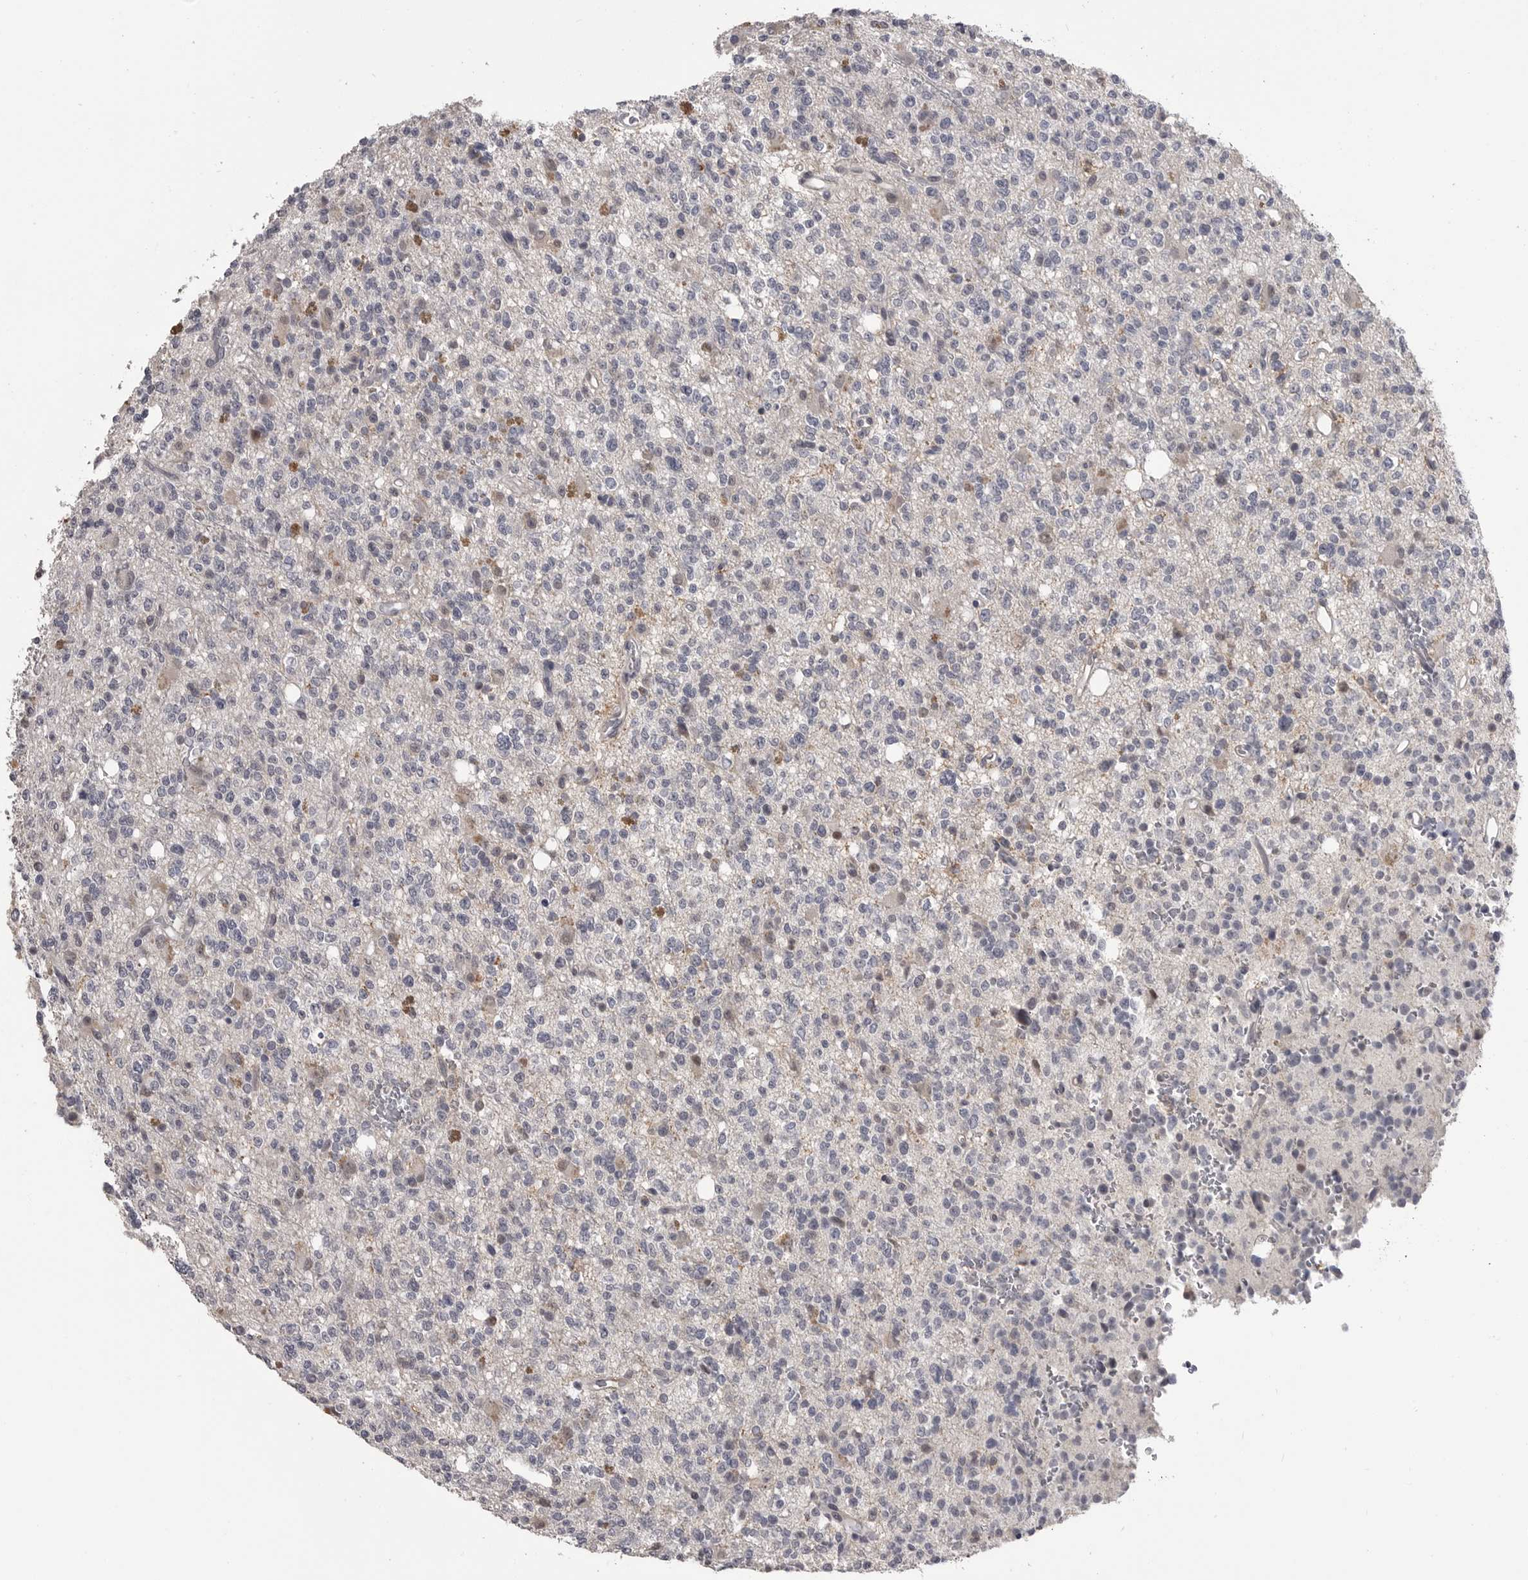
{"staining": {"intensity": "negative", "quantity": "none", "location": "none"}, "tissue": "glioma", "cell_type": "Tumor cells", "image_type": "cancer", "snomed": [{"axis": "morphology", "description": "Glioma, malignant, High grade"}, {"axis": "topography", "description": "Brain"}], "caption": "Tumor cells are negative for brown protein staining in glioma. (DAB (3,3'-diaminobenzidine) immunohistochemistry visualized using brightfield microscopy, high magnification).", "gene": "PLEKHF1", "patient": {"sex": "female", "age": 62}}